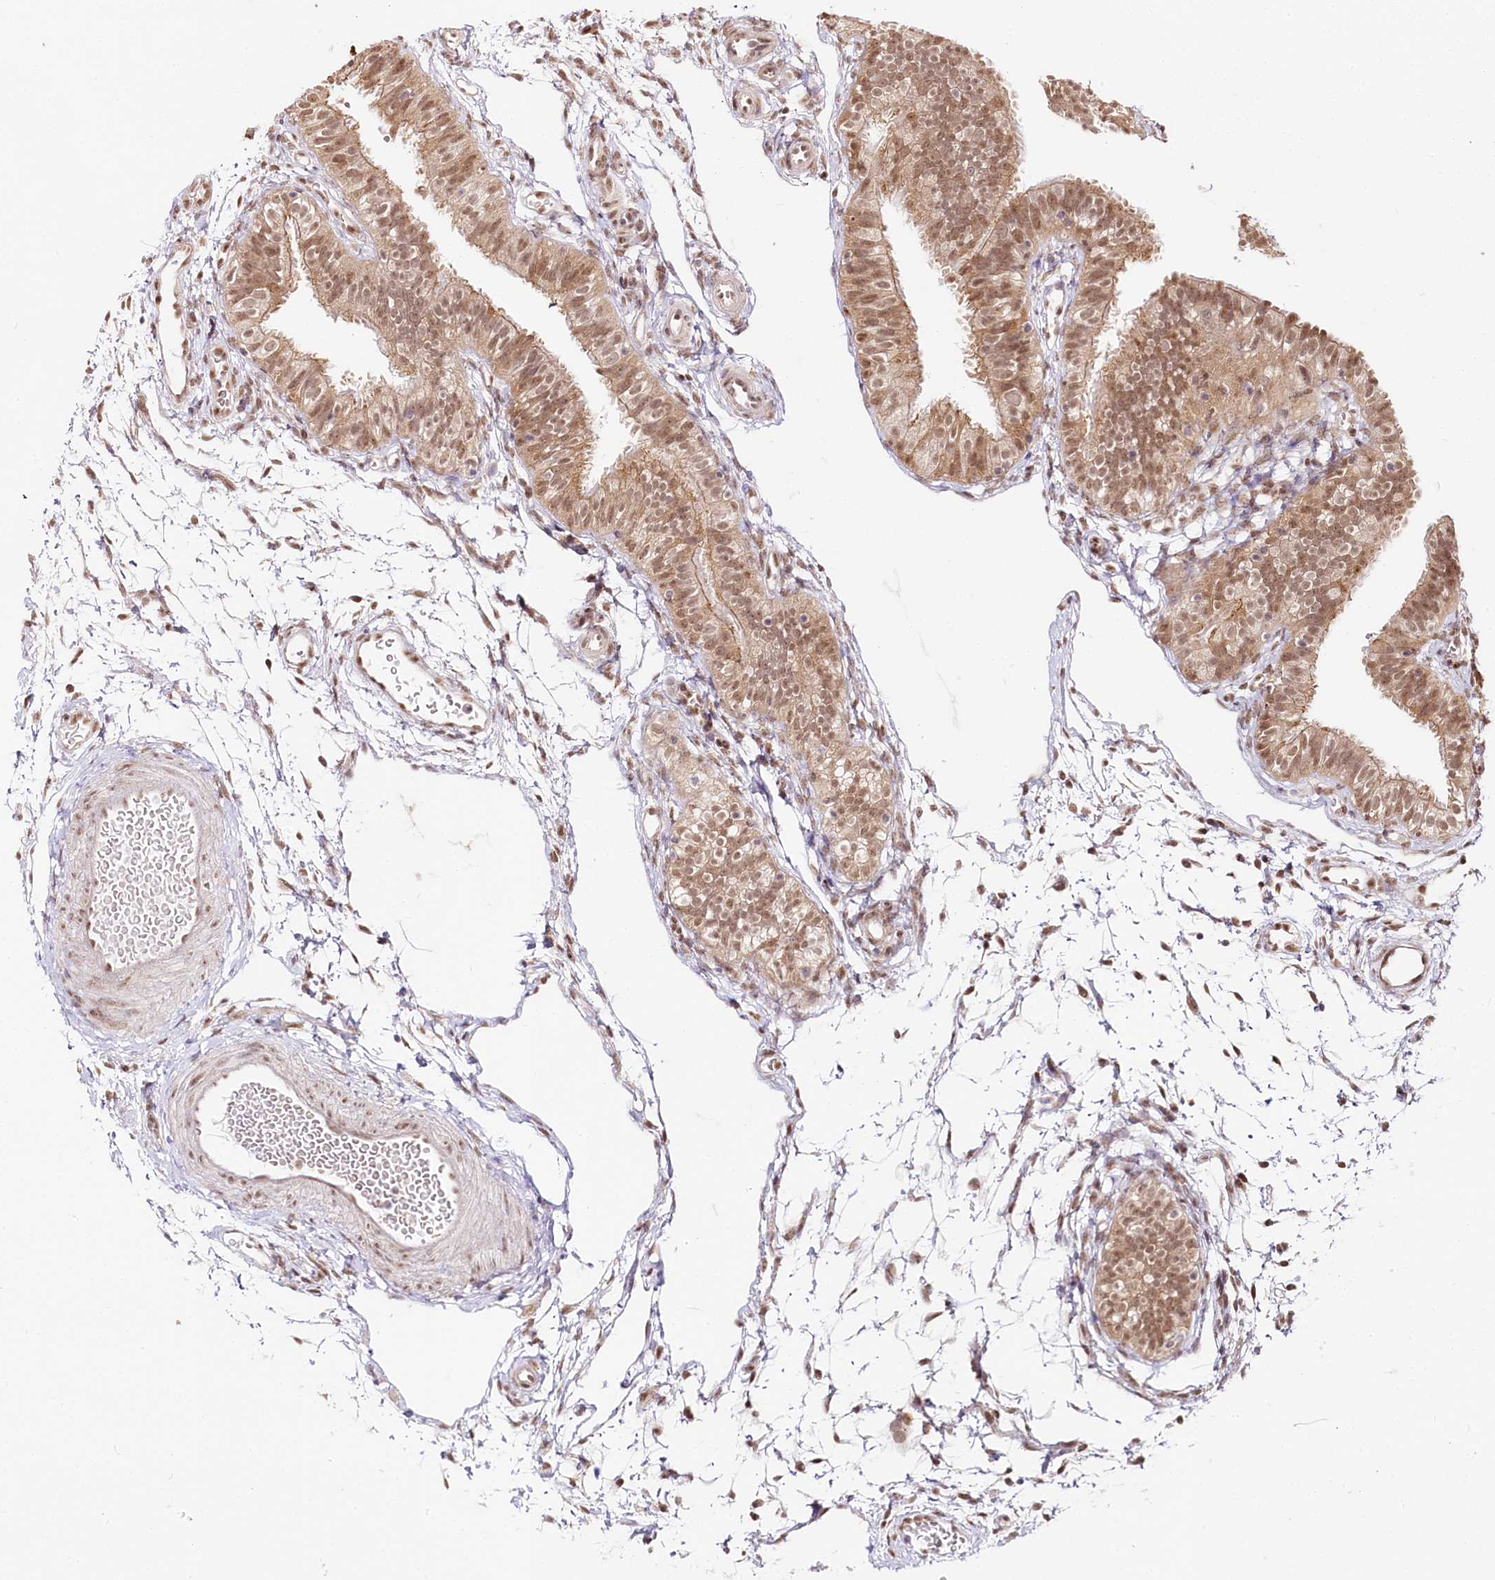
{"staining": {"intensity": "moderate", "quantity": ">75%", "location": "cytoplasmic/membranous,nuclear"}, "tissue": "fallopian tube", "cell_type": "Glandular cells", "image_type": "normal", "snomed": [{"axis": "morphology", "description": "Normal tissue, NOS"}, {"axis": "topography", "description": "Fallopian tube"}], "caption": "IHC micrograph of benign fallopian tube stained for a protein (brown), which displays medium levels of moderate cytoplasmic/membranous,nuclear staining in about >75% of glandular cells.", "gene": "CNPY2", "patient": {"sex": "female", "age": 35}}